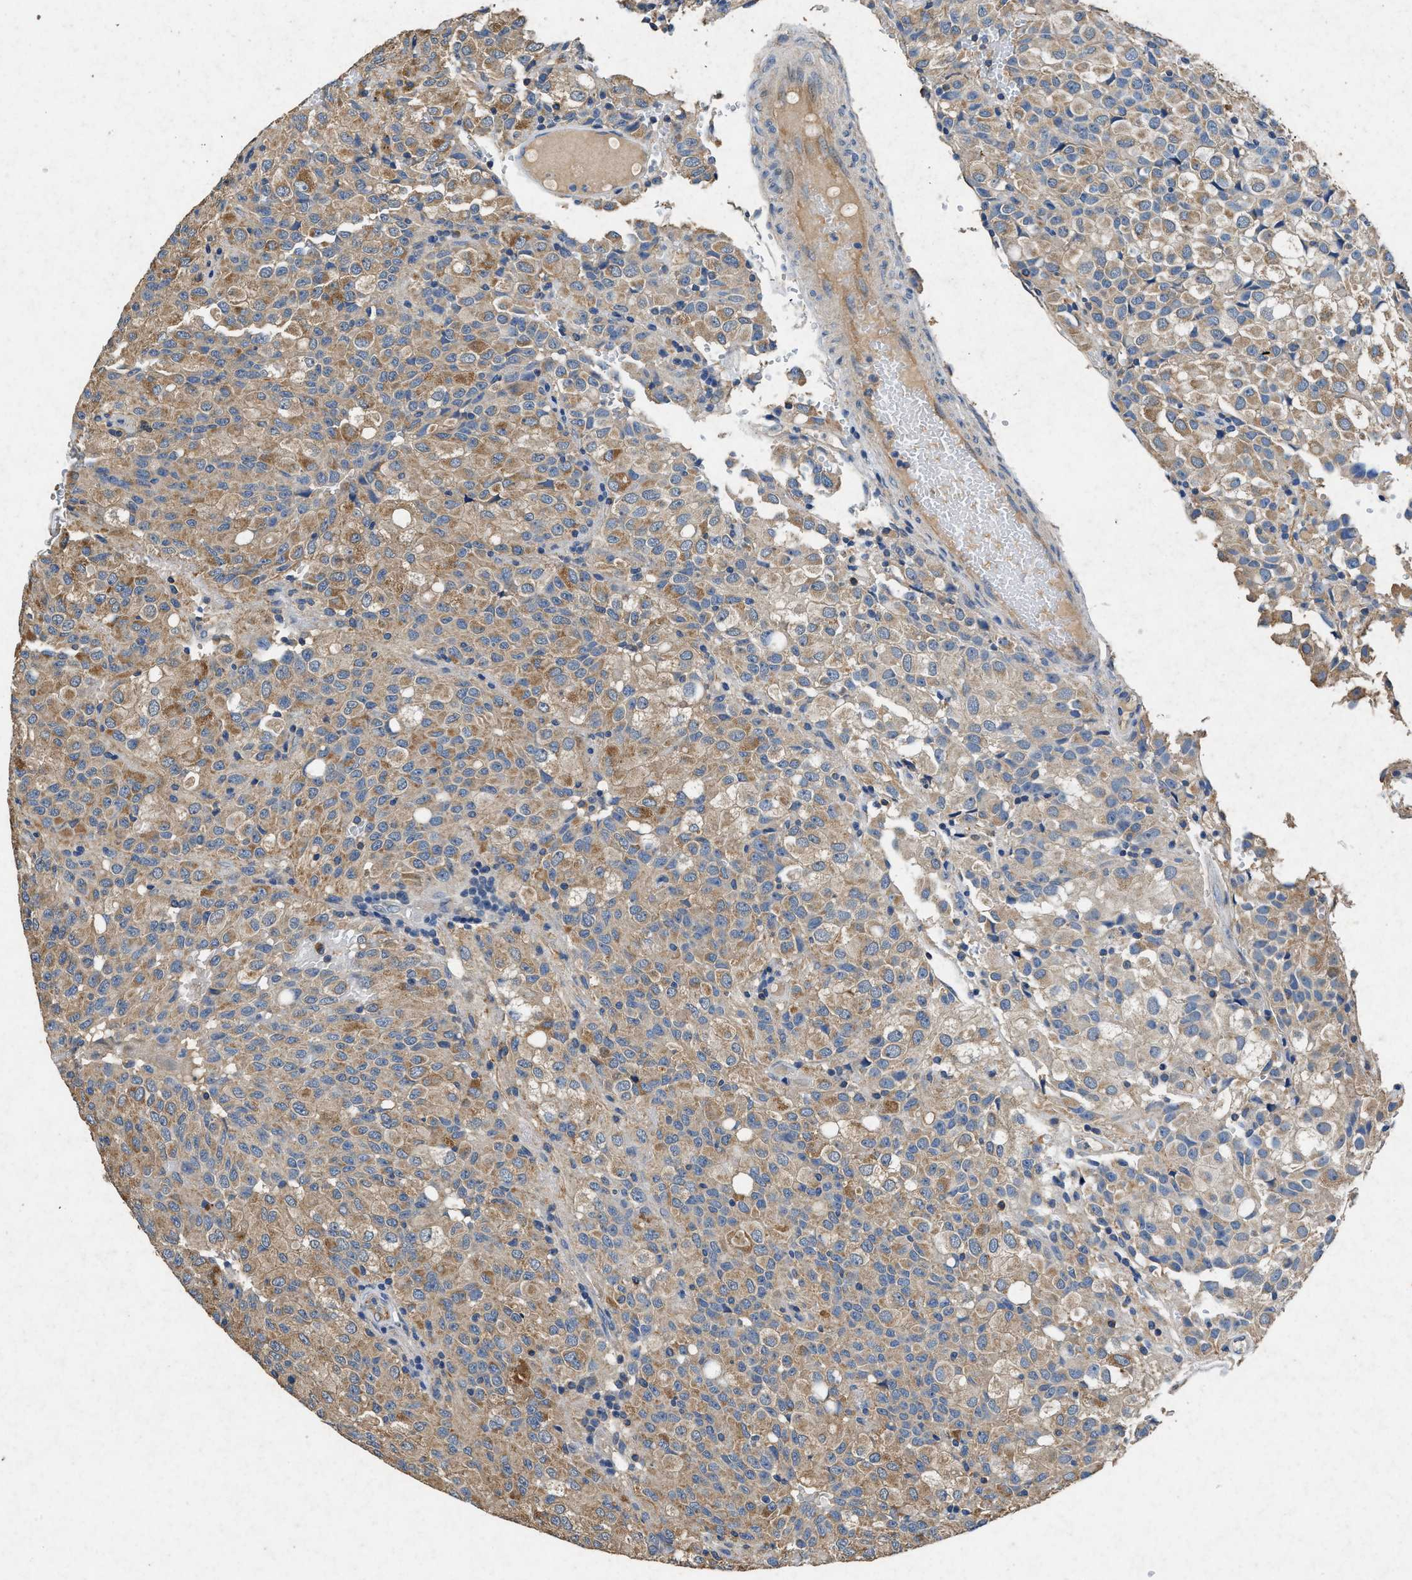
{"staining": {"intensity": "moderate", "quantity": "25%-75%", "location": "cytoplasmic/membranous"}, "tissue": "glioma", "cell_type": "Tumor cells", "image_type": "cancer", "snomed": [{"axis": "morphology", "description": "Glioma, malignant, High grade"}, {"axis": "topography", "description": "Brain"}], "caption": "Brown immunohistochemical staining in malignant glioma (high-grade) displays moderate cytoplasmic/membranous positivity in about 25%-75% of tumor cells. (IHC, brightfield microscopy, high magnification).", "gene": "CDK15", "patient": {"sex": "male", "age": 32}}